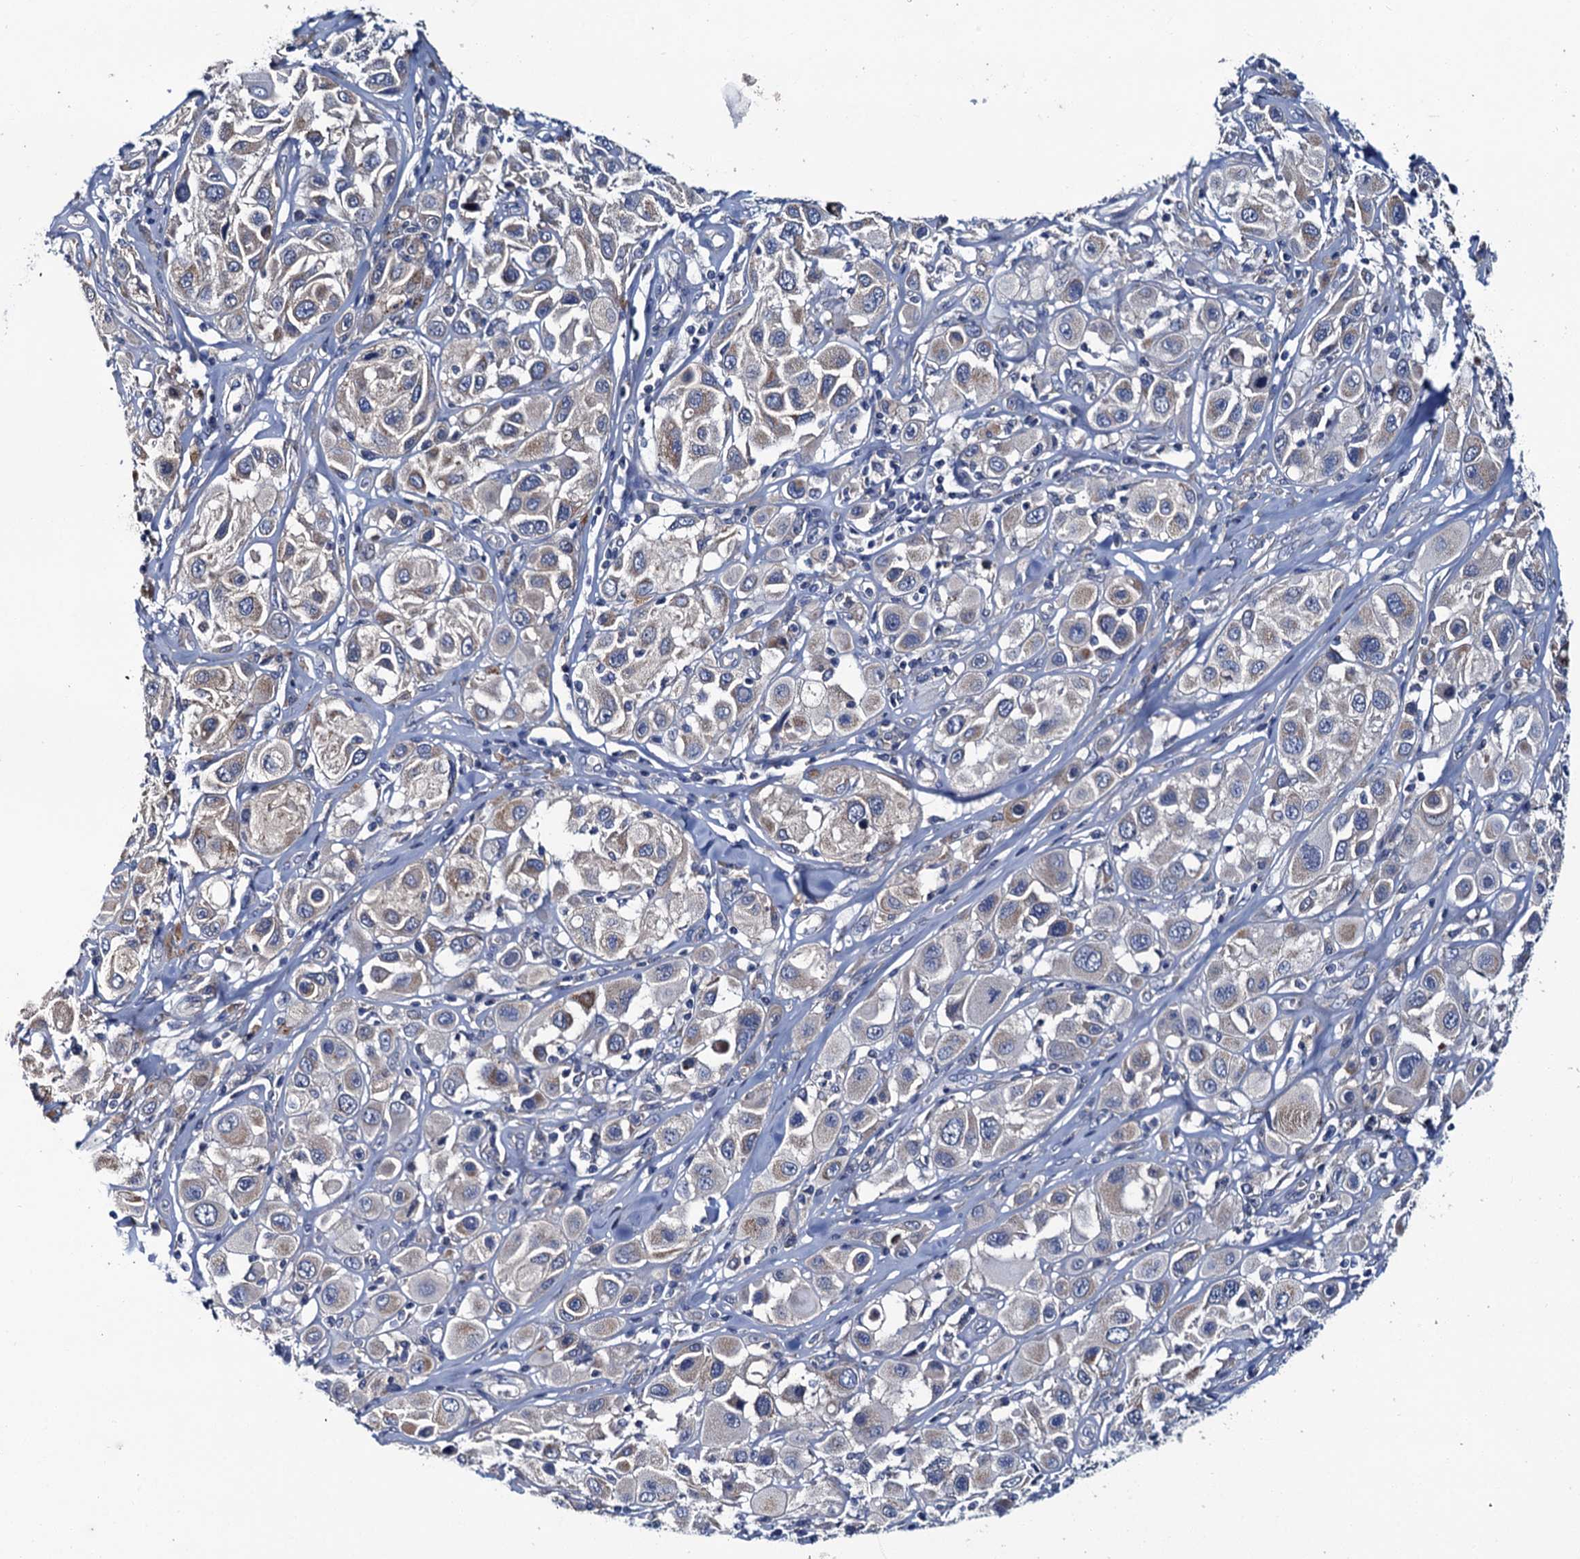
{"staining": {"intensity": "weak", "quantity": "25%-75%", "location": "cytoplasmic/membranous"}, "tissue": "melanoma", "cell_type": "Tumor cells", "image_type": "cancer", "snomed": [{"axis": "morphology", "description": "Malignant melanoma, Metastatic site"}, {"axis": "topography", "description": "Skin"}], "caption": "This photomicrograph exhibits immunohistochemistry staining of melanoma, with low weak cytoplasmic/membranous positivity in approximately 25%-75% of tumor cells.", "gene": "CEP295", "patient": {"sex": "male", "age": 41}}